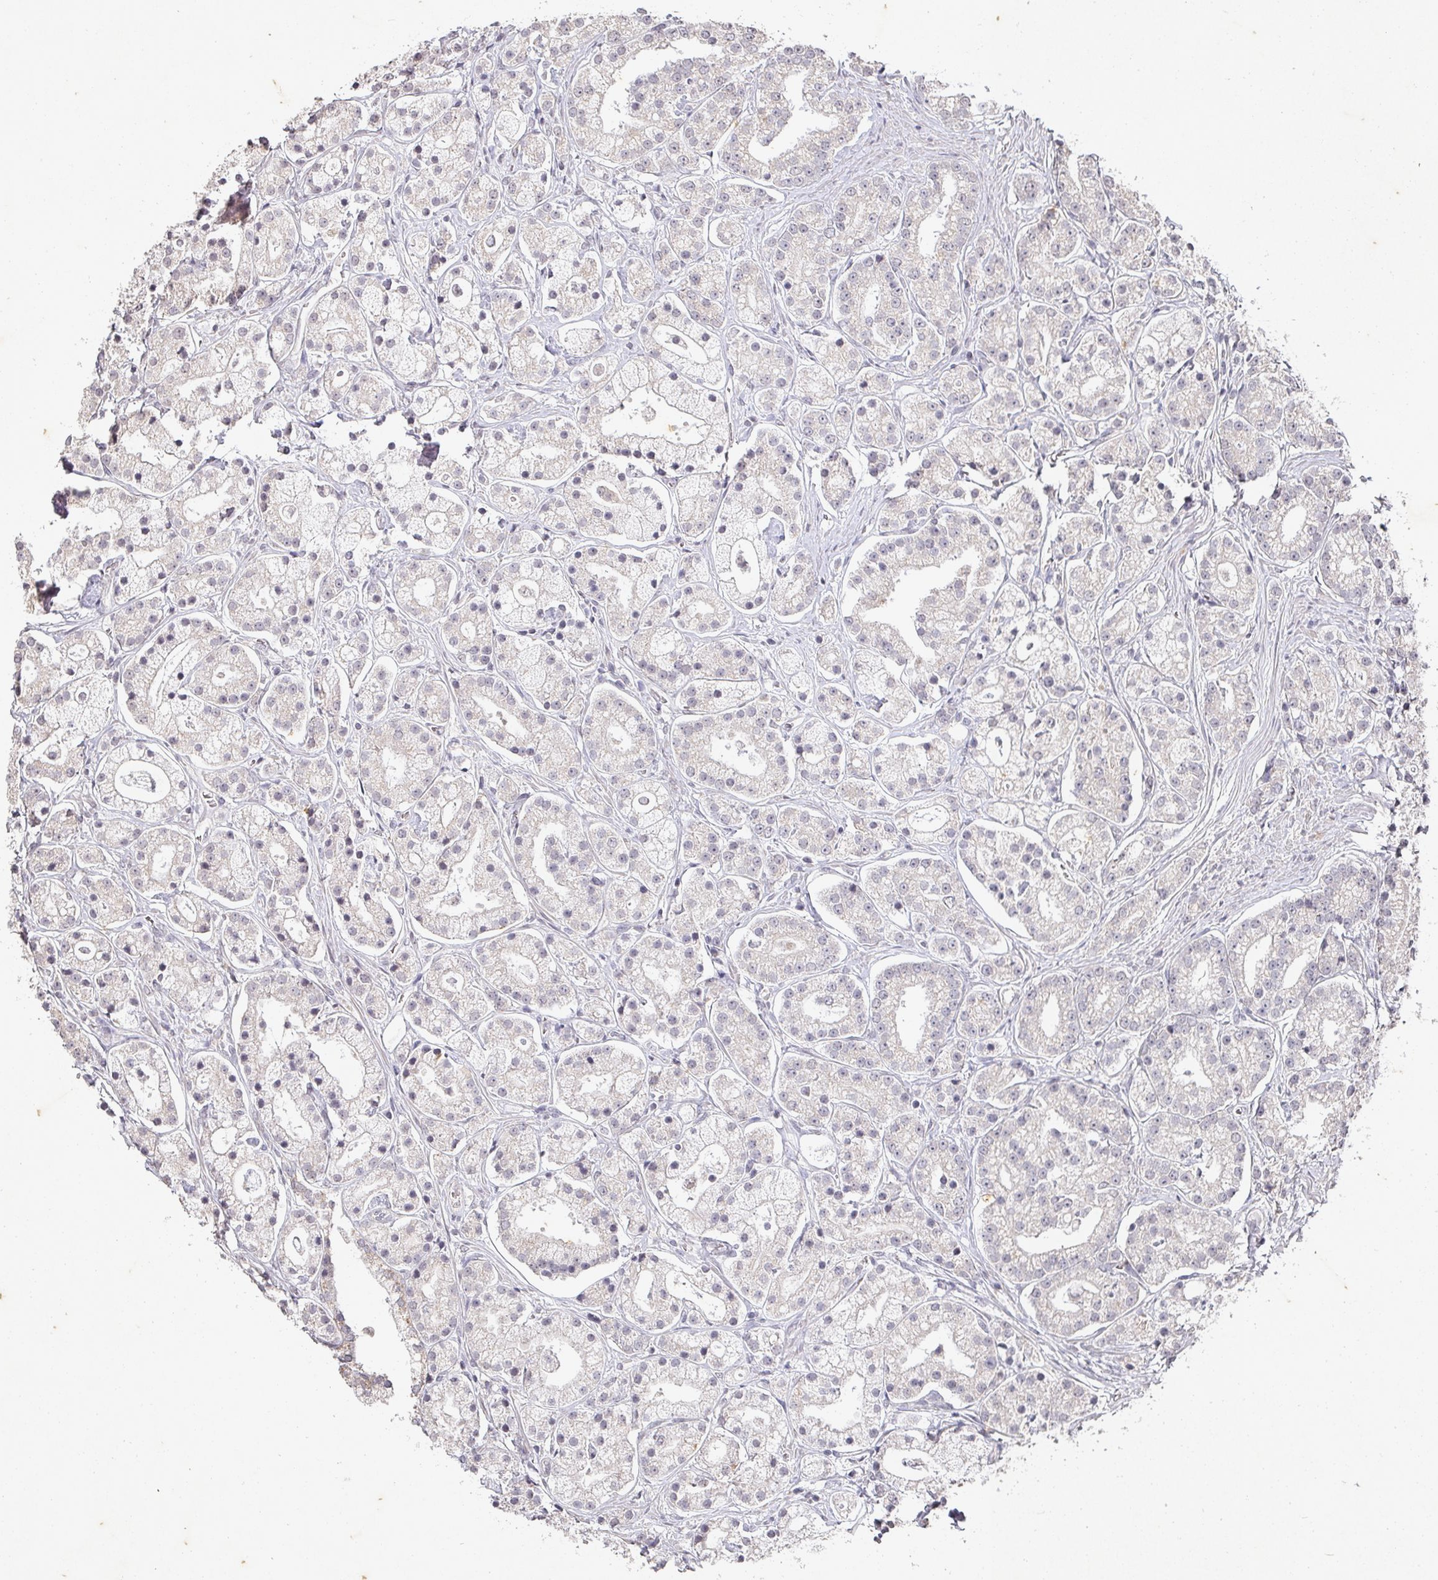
{"staining": {"intensity": "negative", "quantity": "none", "location": "none"}, "tissue": "prostate cancer", "cell_type": "Tumor cells", "image_type": "cancer", "snomed": [{"axis": "morphology", "description": "Adenocarcinoma, High grade"}, {"axis": "topography", "description": "Prostate"}], "caption": "Immunohistochemical staining of human prostate cancer shows no significant staining in tumor cells.", "gene": "CAPN5", "patient": {"sex": "male", "age": 69}}